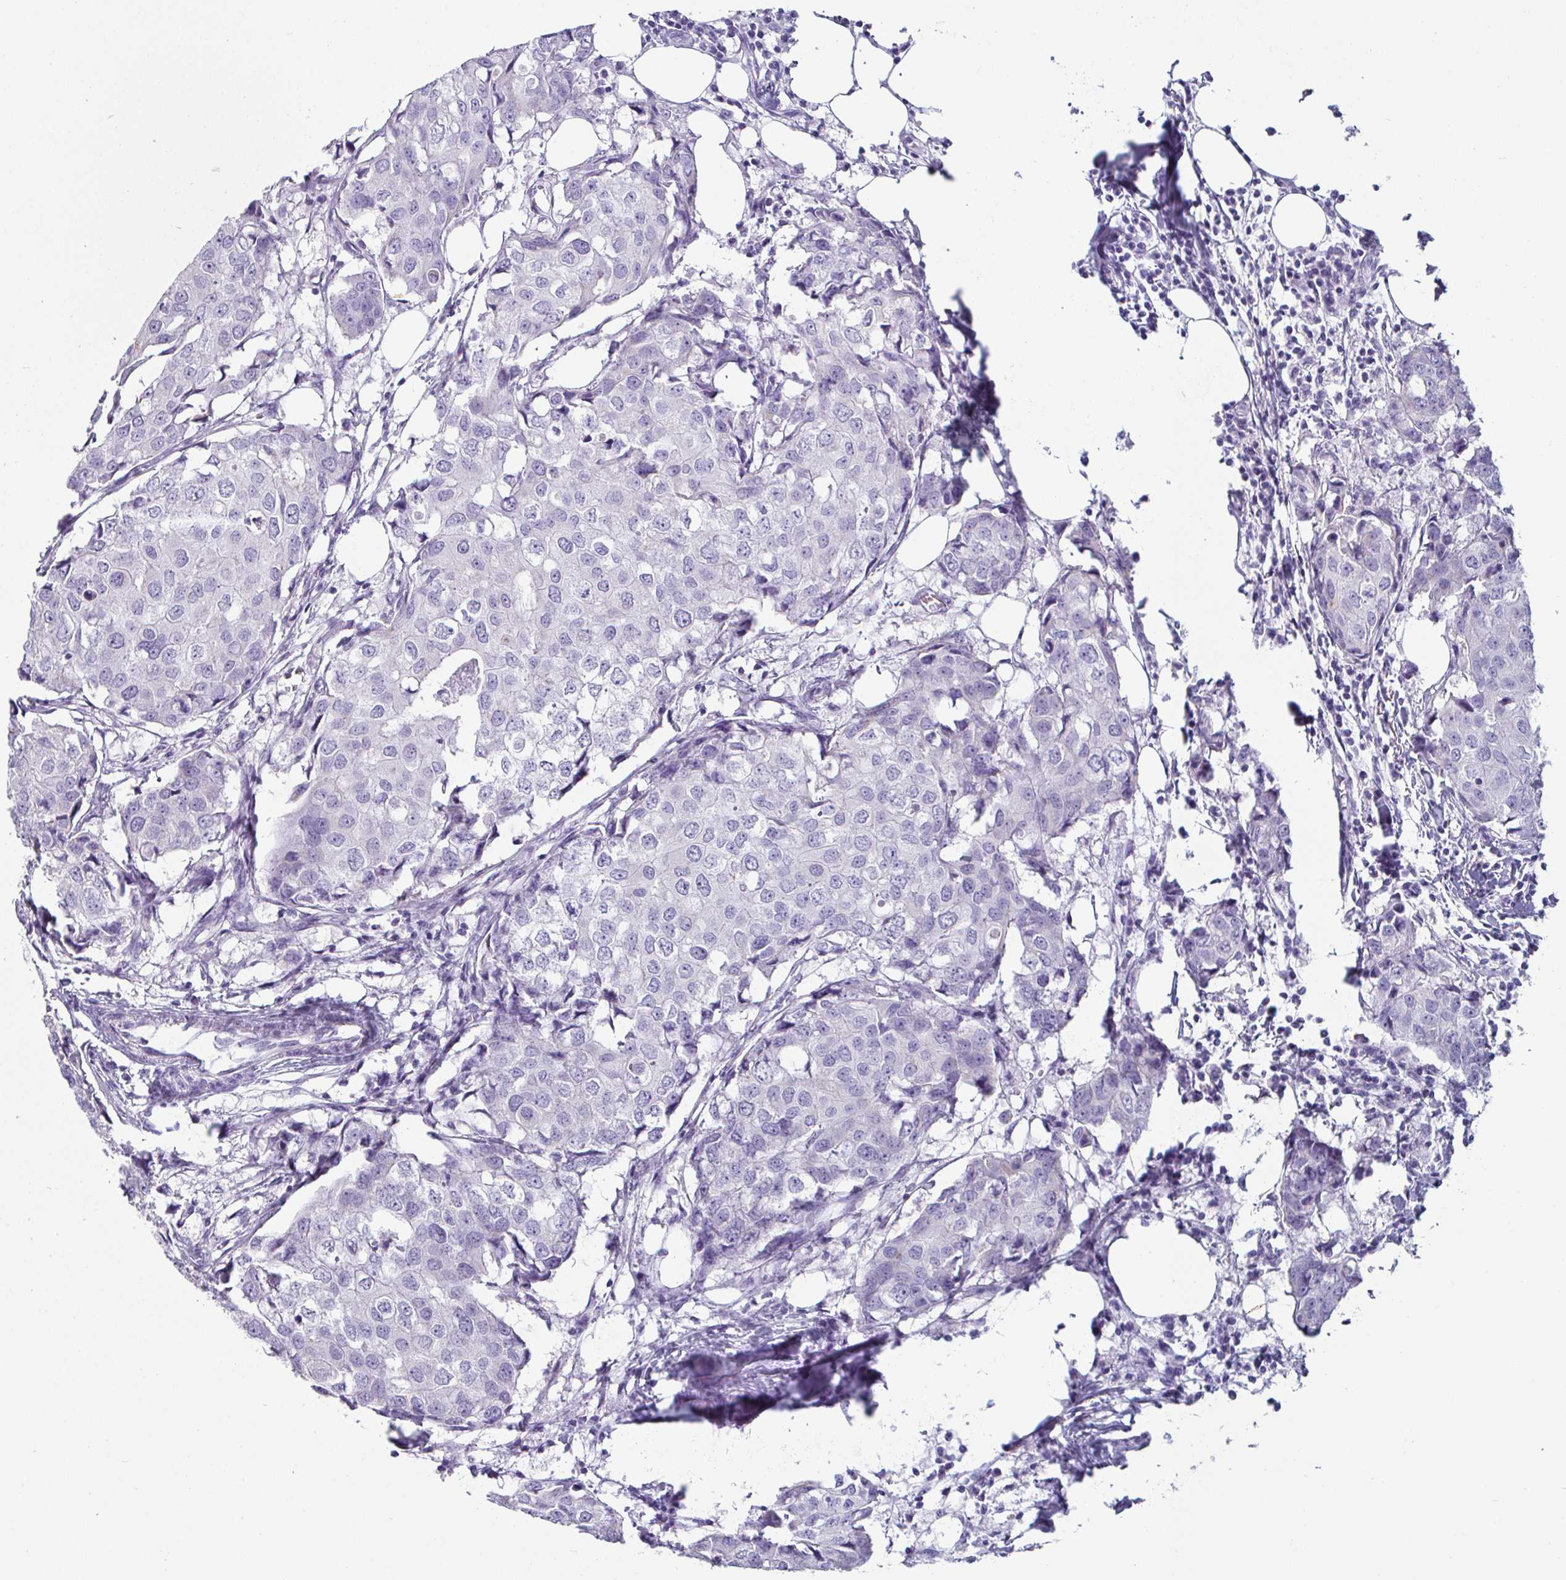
{"staining": {"intensity": "negative", "quantity": "none", "location": "none"}, "tissue": "breast cancer", "cell_type": "Tumor cells", "image_type": "cancer", "snomed": [{"axis": "morphology", "description": "Duct carcinoma"}, {"axis": "topography", "description": "Breast"}], "caption": "This micrograph is of breast cancer (invasive ductal carcinoma) stained with immunohistochemistry to label a protein in brown with the nuclei are counter-stained blue. There is no expression in tumor cells.", "gene": "CREG2", "patient": {"sex": "female", "age": 27}}